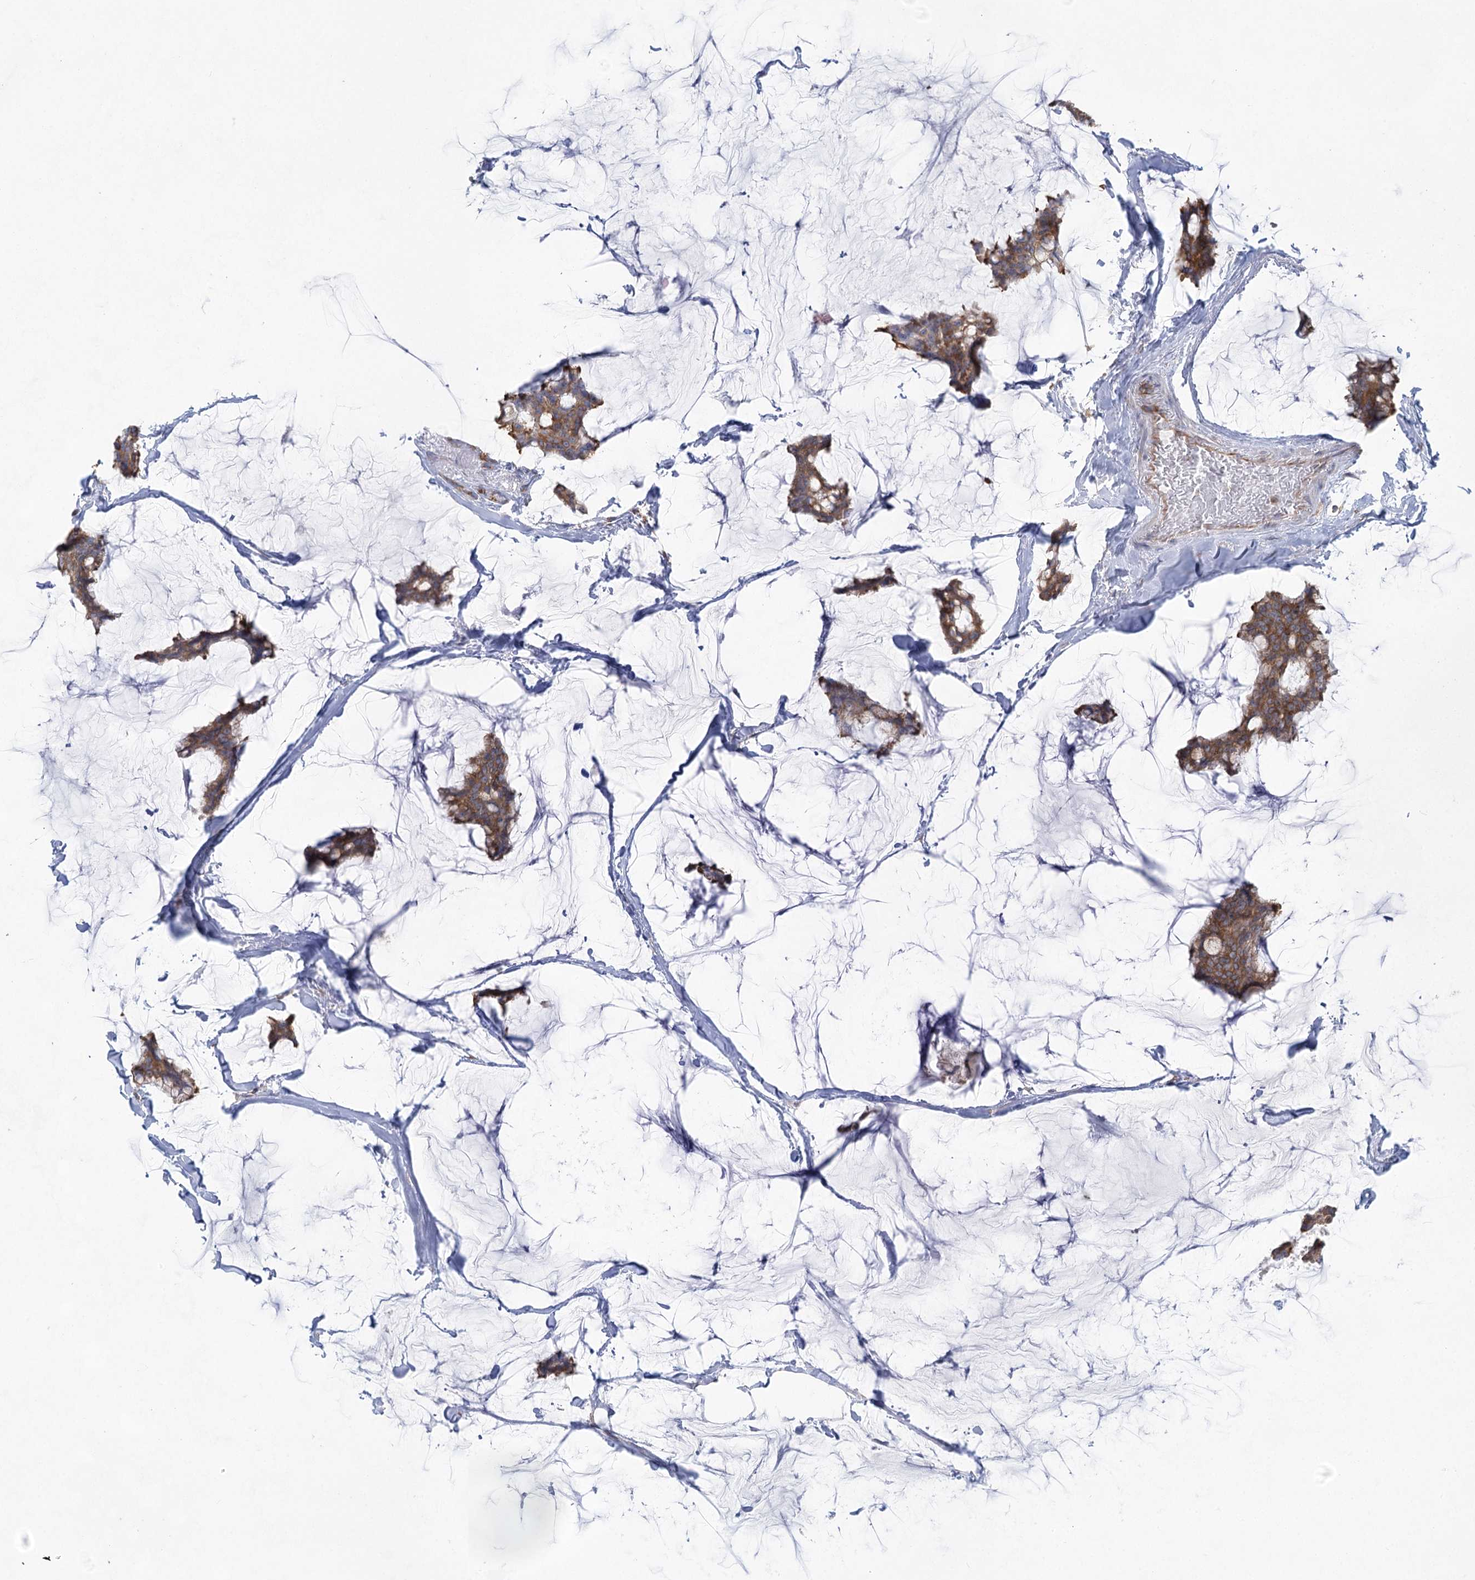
{"staining": {"intensity": "moderate", "quantity": ">75%", "location": "cytoplasmic/membranous"}, "tissue": "breast cancer", "cell_type": "Tumor cells", "image_type": "cancer", "snomed": [{"axis": "morphology", "description": "Duct carcinoma"}, {"axis": "topography", "description": "Breast"}], "caption": "This is an image of immunohistochemistry (IHC) staining of breast cancer (infiltrating ductal carcinoma), which shows moderate staining in the cytoplasmic/membranous of tumor cells.", "gene": "EIF3A", "patient": {"sex": "female", "age": 93}}